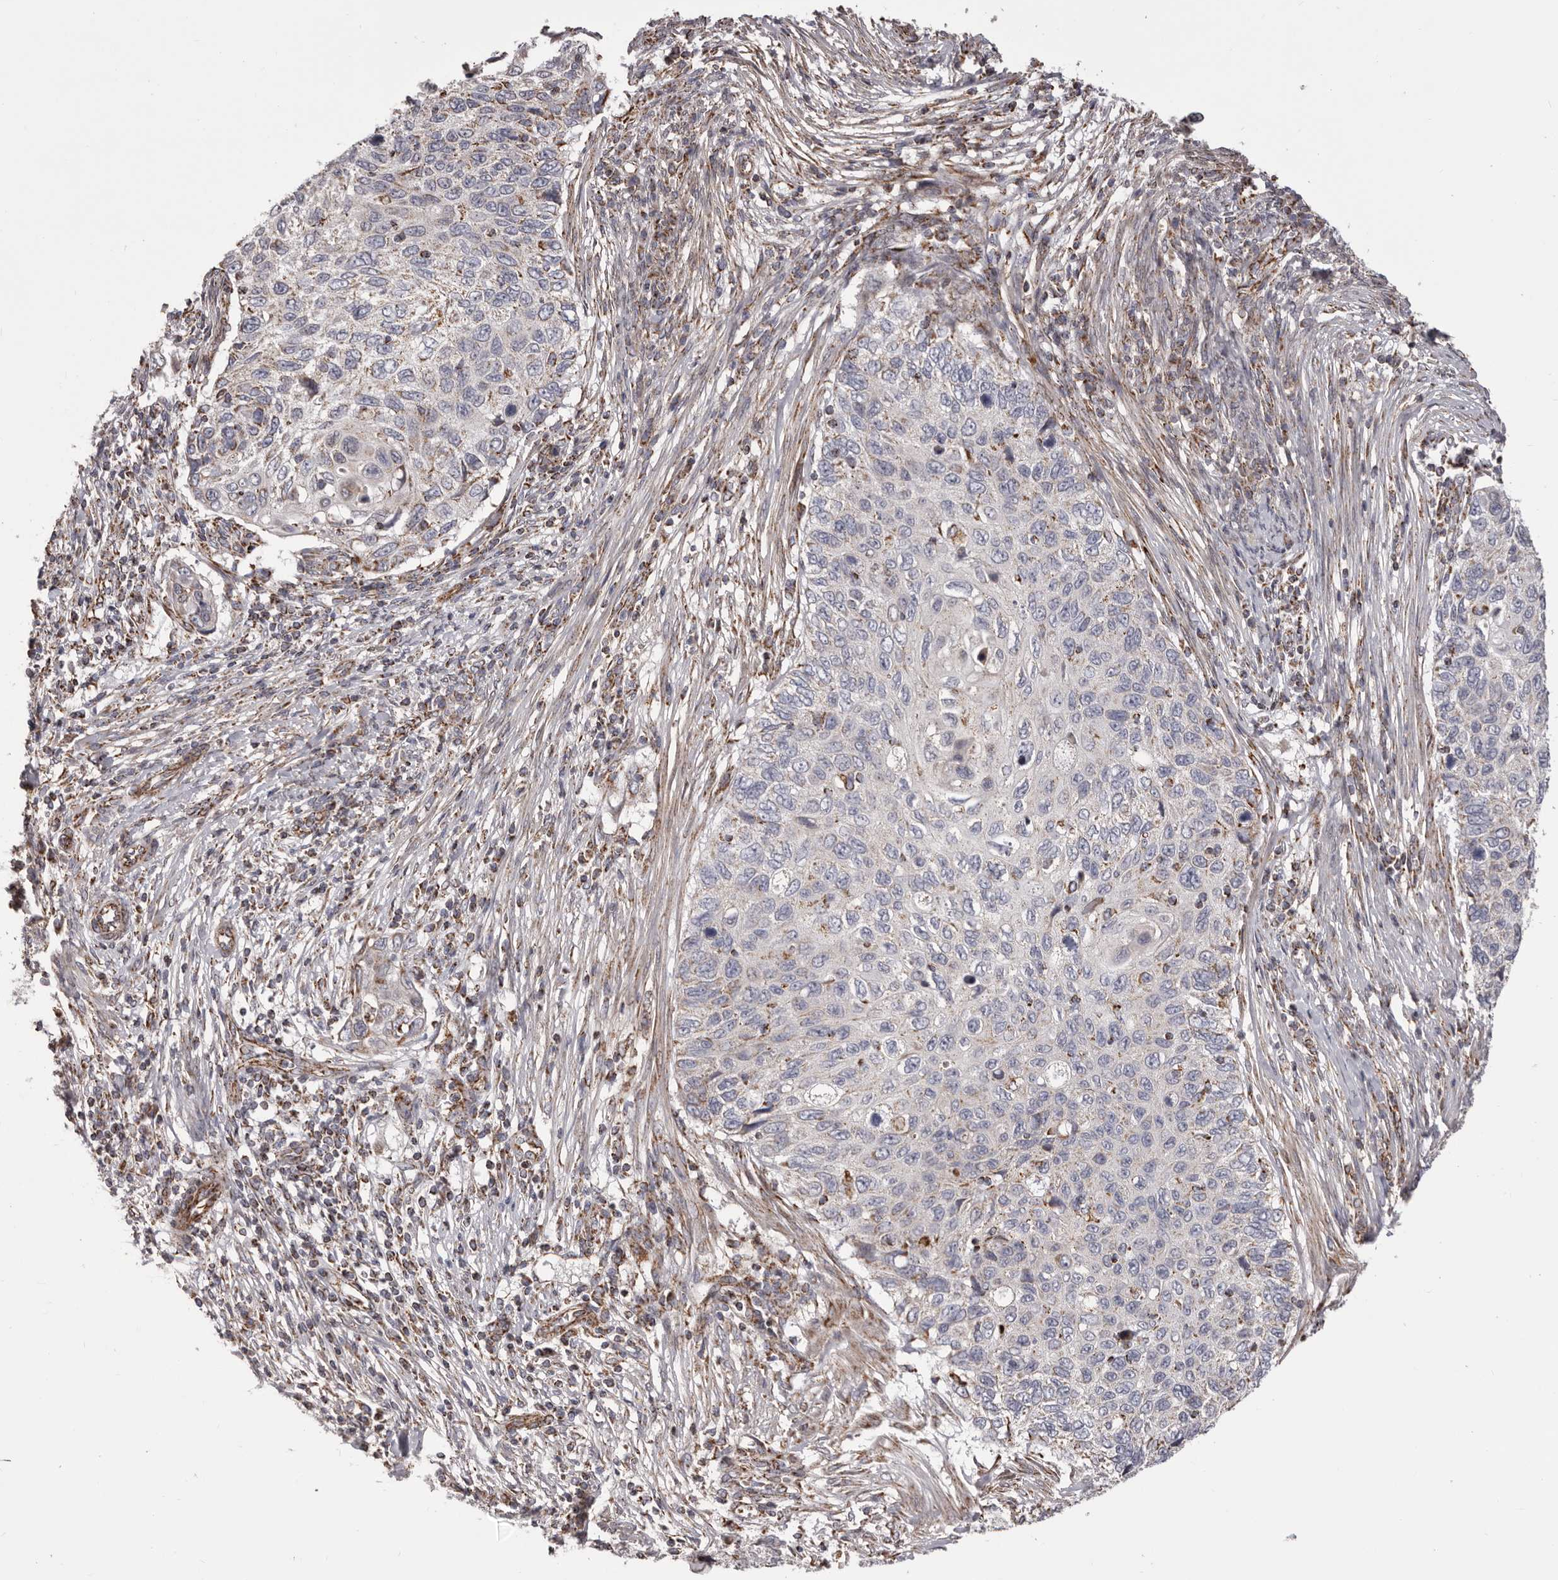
{"staining": {"intensity": "negative", "quantity": "none", "location": "none"}, "tissue": "cervical cancer", "cell_type": "Tumor cells", "image_type": "cancer", "snomed": [{"axis": "morphology", "description": "Squamous cell carcinoma, NOS"}, {"axis": "topography", "description": "Cervix"}], "caption": "There is no significant staining in tumor cells of cervical cancer (squamous cell carcinoma).", "gene": "CHRM2", "patient": {"sex": "female", "age": 70}}